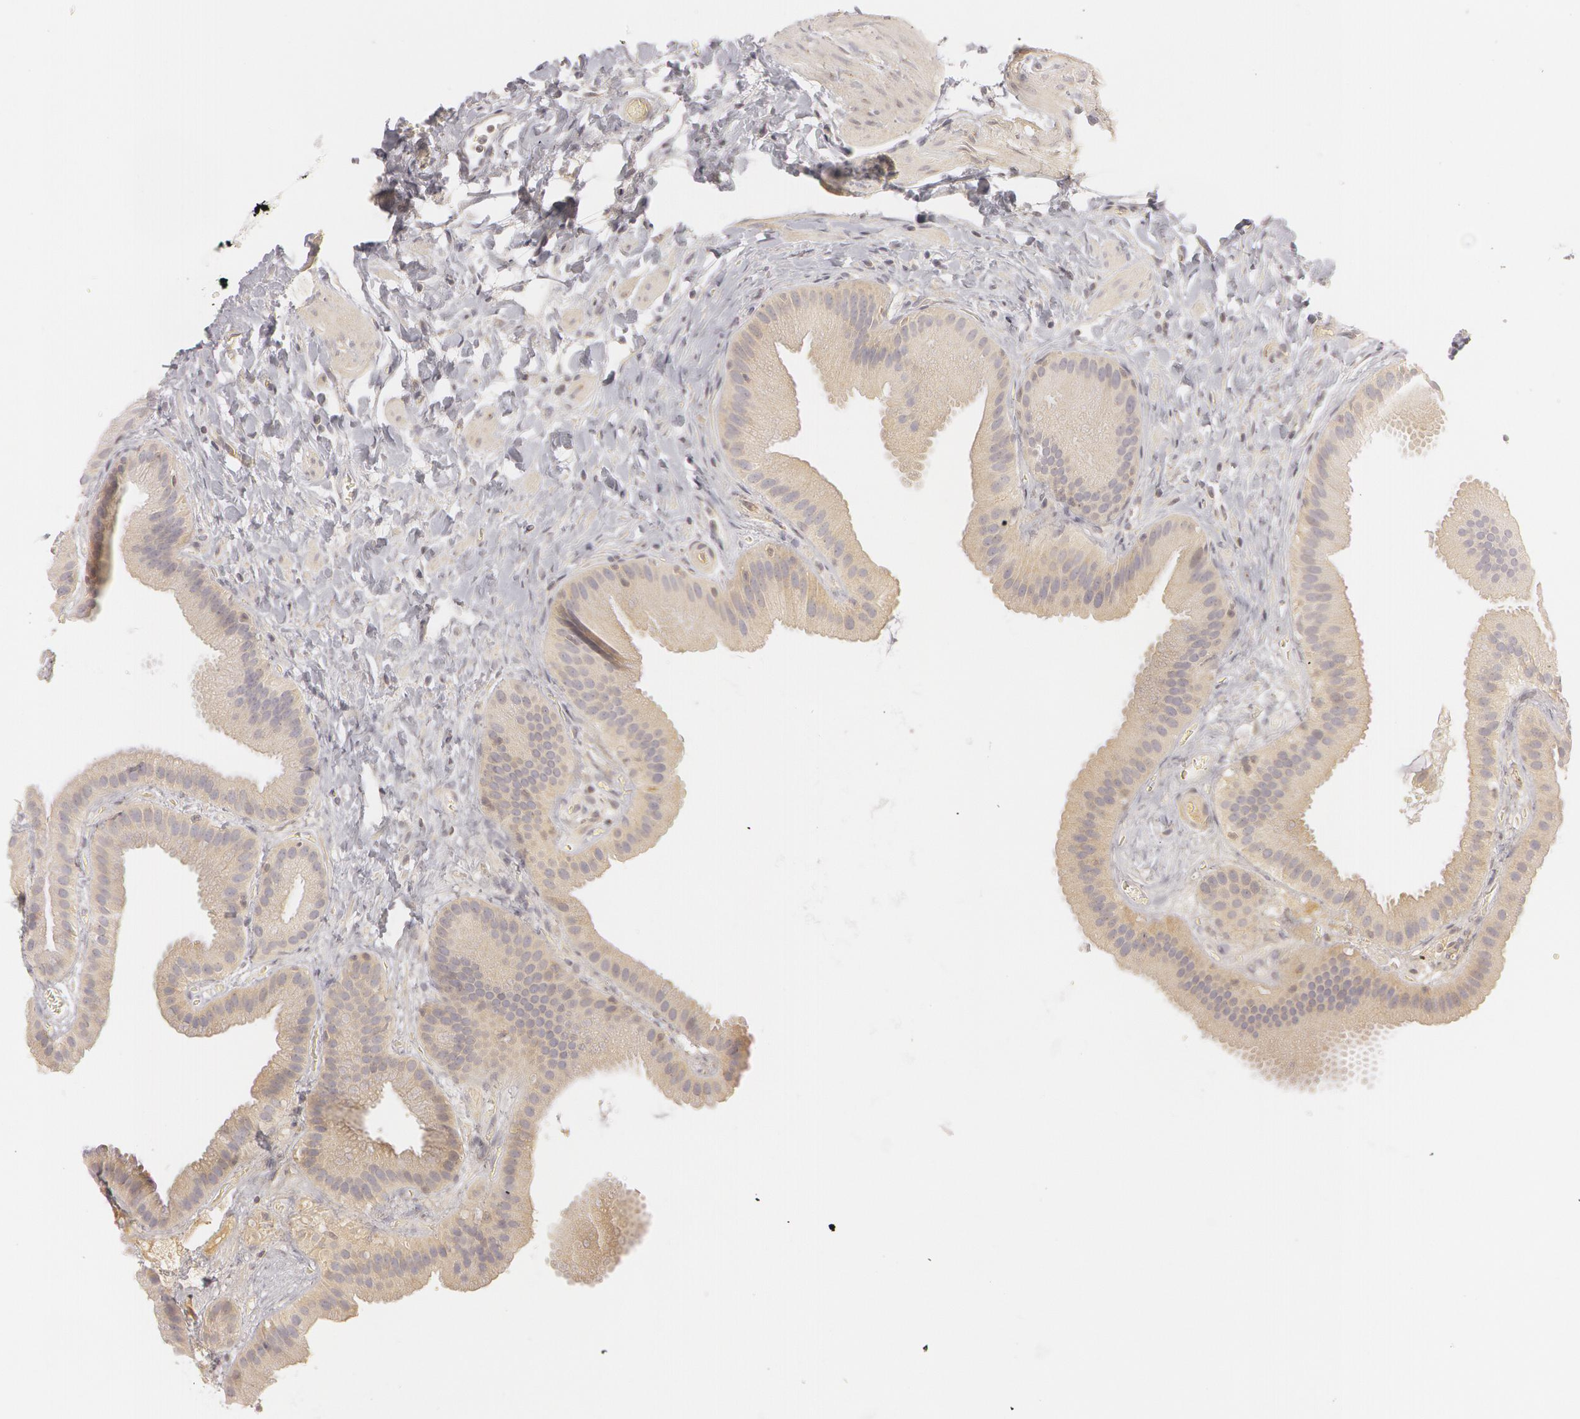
{"staining": {"intensity": "weak", "quantity": ">75%", "location": "cytoplasmic/membranous"}, "tissue": "gallbladder", "cell_type": "Glandular cells", "image_type": "normal", "snomed": [{"axis": "morphology", "description": "Normal tissue, NOS"}, {"axis": "topography", "description": "Gallbladder"}], "caption": "The image reveals immunohistochemical staining of unremarkable gallbladder. There is weak cytoplasmic/membranous positivity is identified in about >75% of glandular cells.", "gene": "RALGAPA1", "patient": {"sex": "female", "age": 63}}